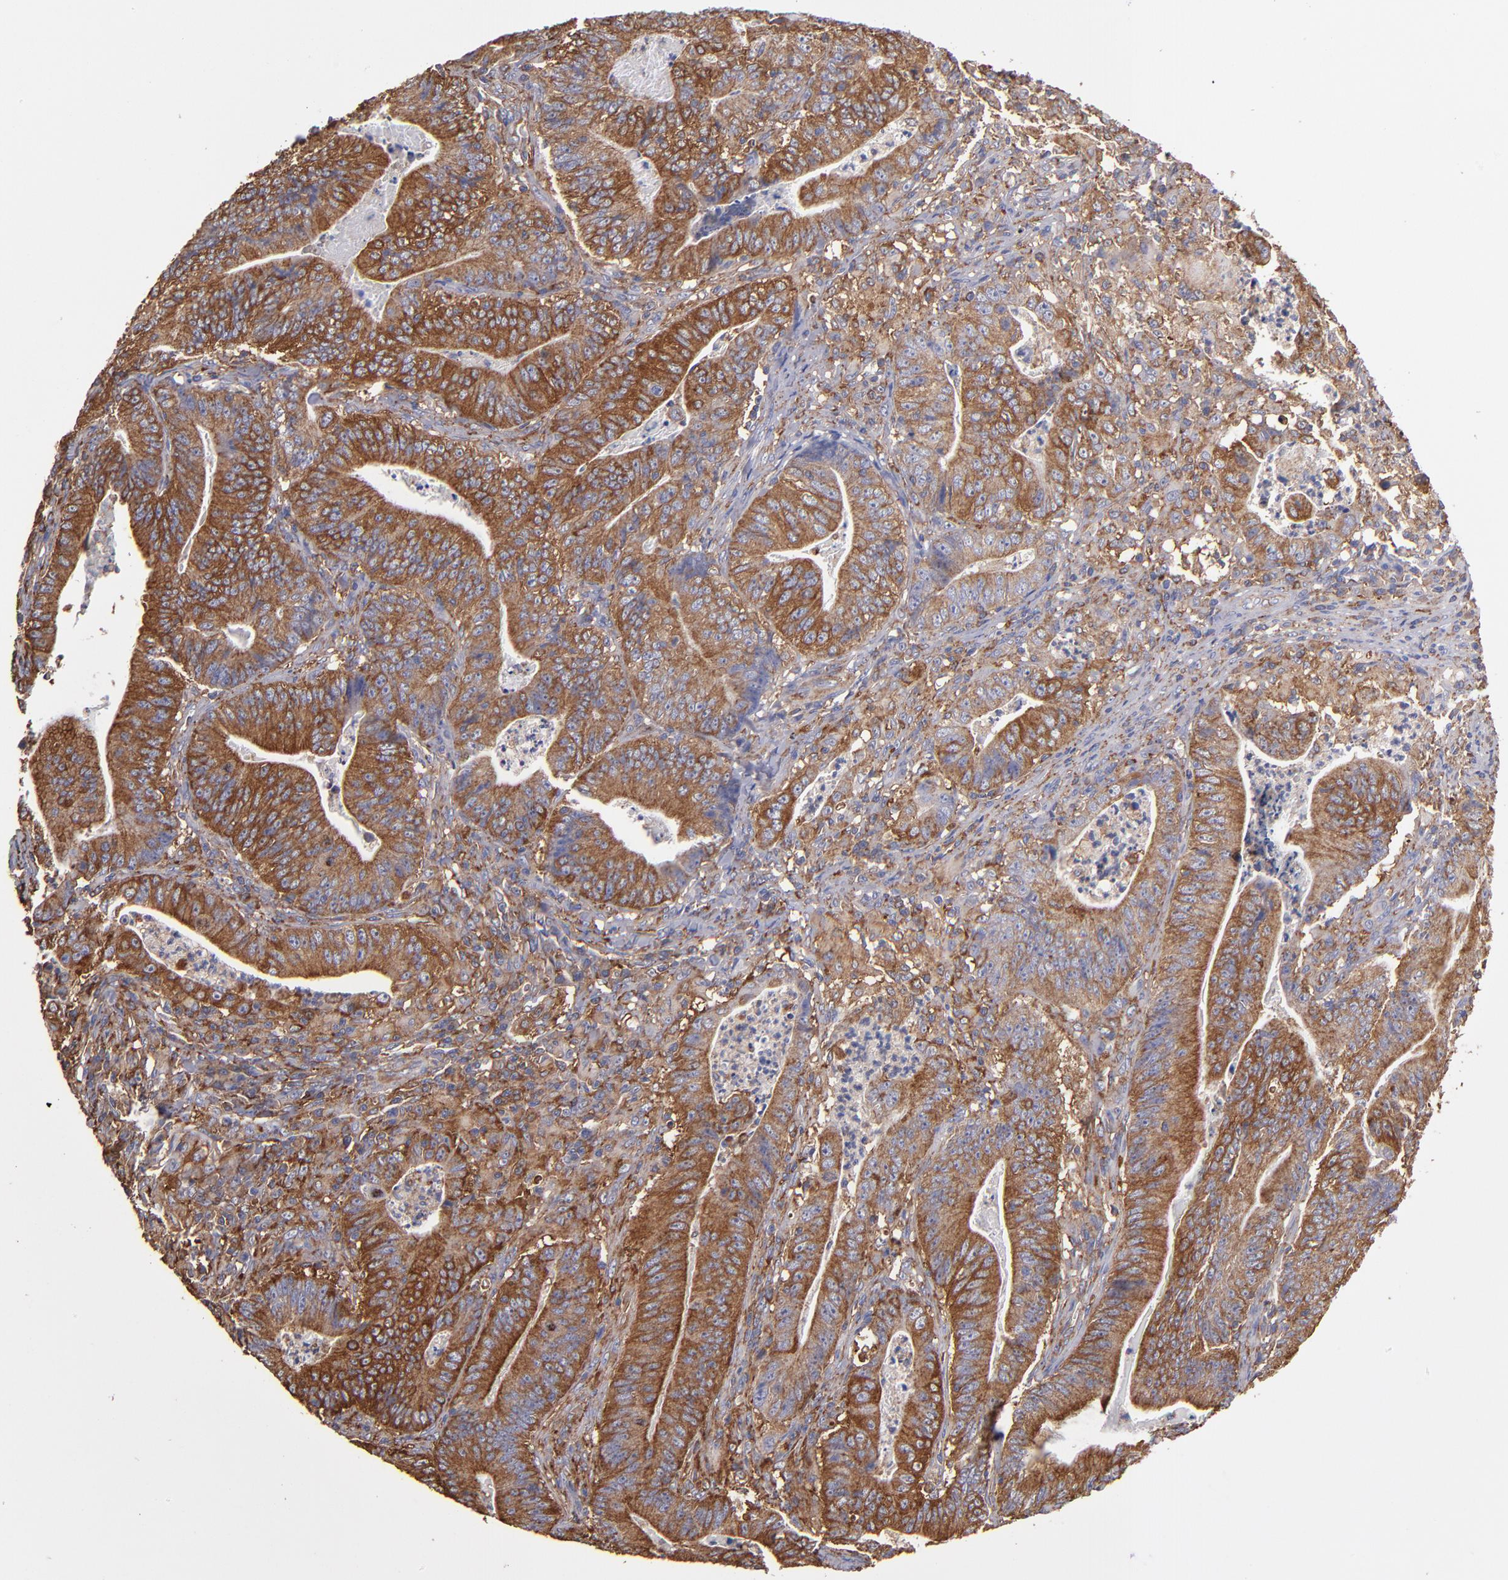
{"staining": {"intensity": "strong", "quantity": ">75%", "location": "cytoplasmic/membranous"}, "tissue": "stomach cancer", "cell_type": "Tumor cells", "image_type": "cancer", "snomed": [{"axis": "morphology", "description": "Adenocarcinoma, NOS"}, {"axis": "topography", "description": "Stomach, lower"}], "caption": "Human adenocarcinoma (stomach) stained with a protein marker reveals strong staining in tumor cells.", "gene": "MVP", "patient": {"sex": "female", "age": 86}}